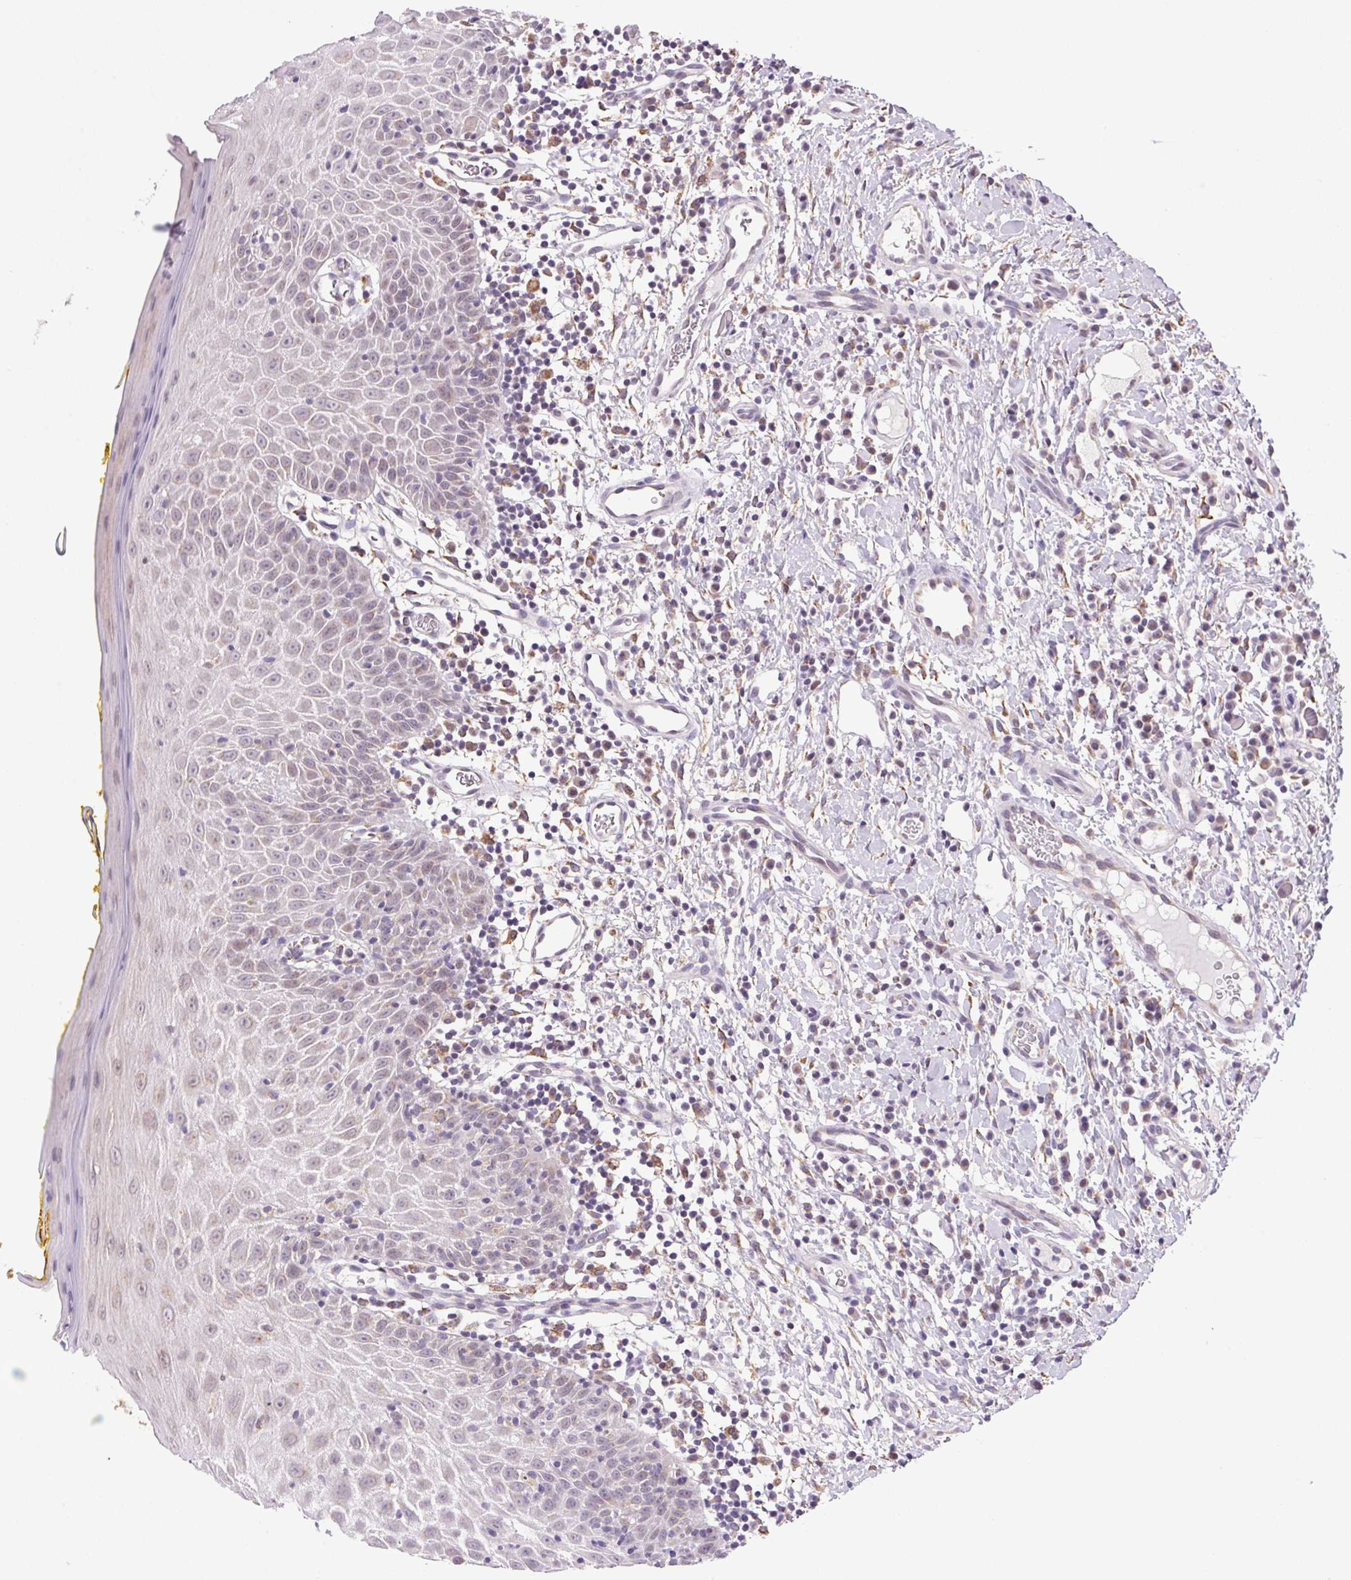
{"staining": {"intensity": "negative", "quantity": "none", "location": "none"}, "tissue": "oral mucosa", "cell_type": "Squamous epithelial cells", "image_type": "normal", "snomed": [{"axis": "morphology", "description": "Normal tissue, NOS"}, {"axis": "topography", "description": "Oral tissue"}, {"axis": "topography", "description": "Tounge, NOS"}], "caption": "Squamous epithelial cells show no significant positivity in unremarkable oral mucosa. Brightfield microscopy of immunohistochemistry stained with DAB (3,3'-diaminobenzidine) (brown) and hematoxylin (blue), captured at high magnification.", "gene": "AKR1E2", "patient": {"sex": "female", "age": 58}}